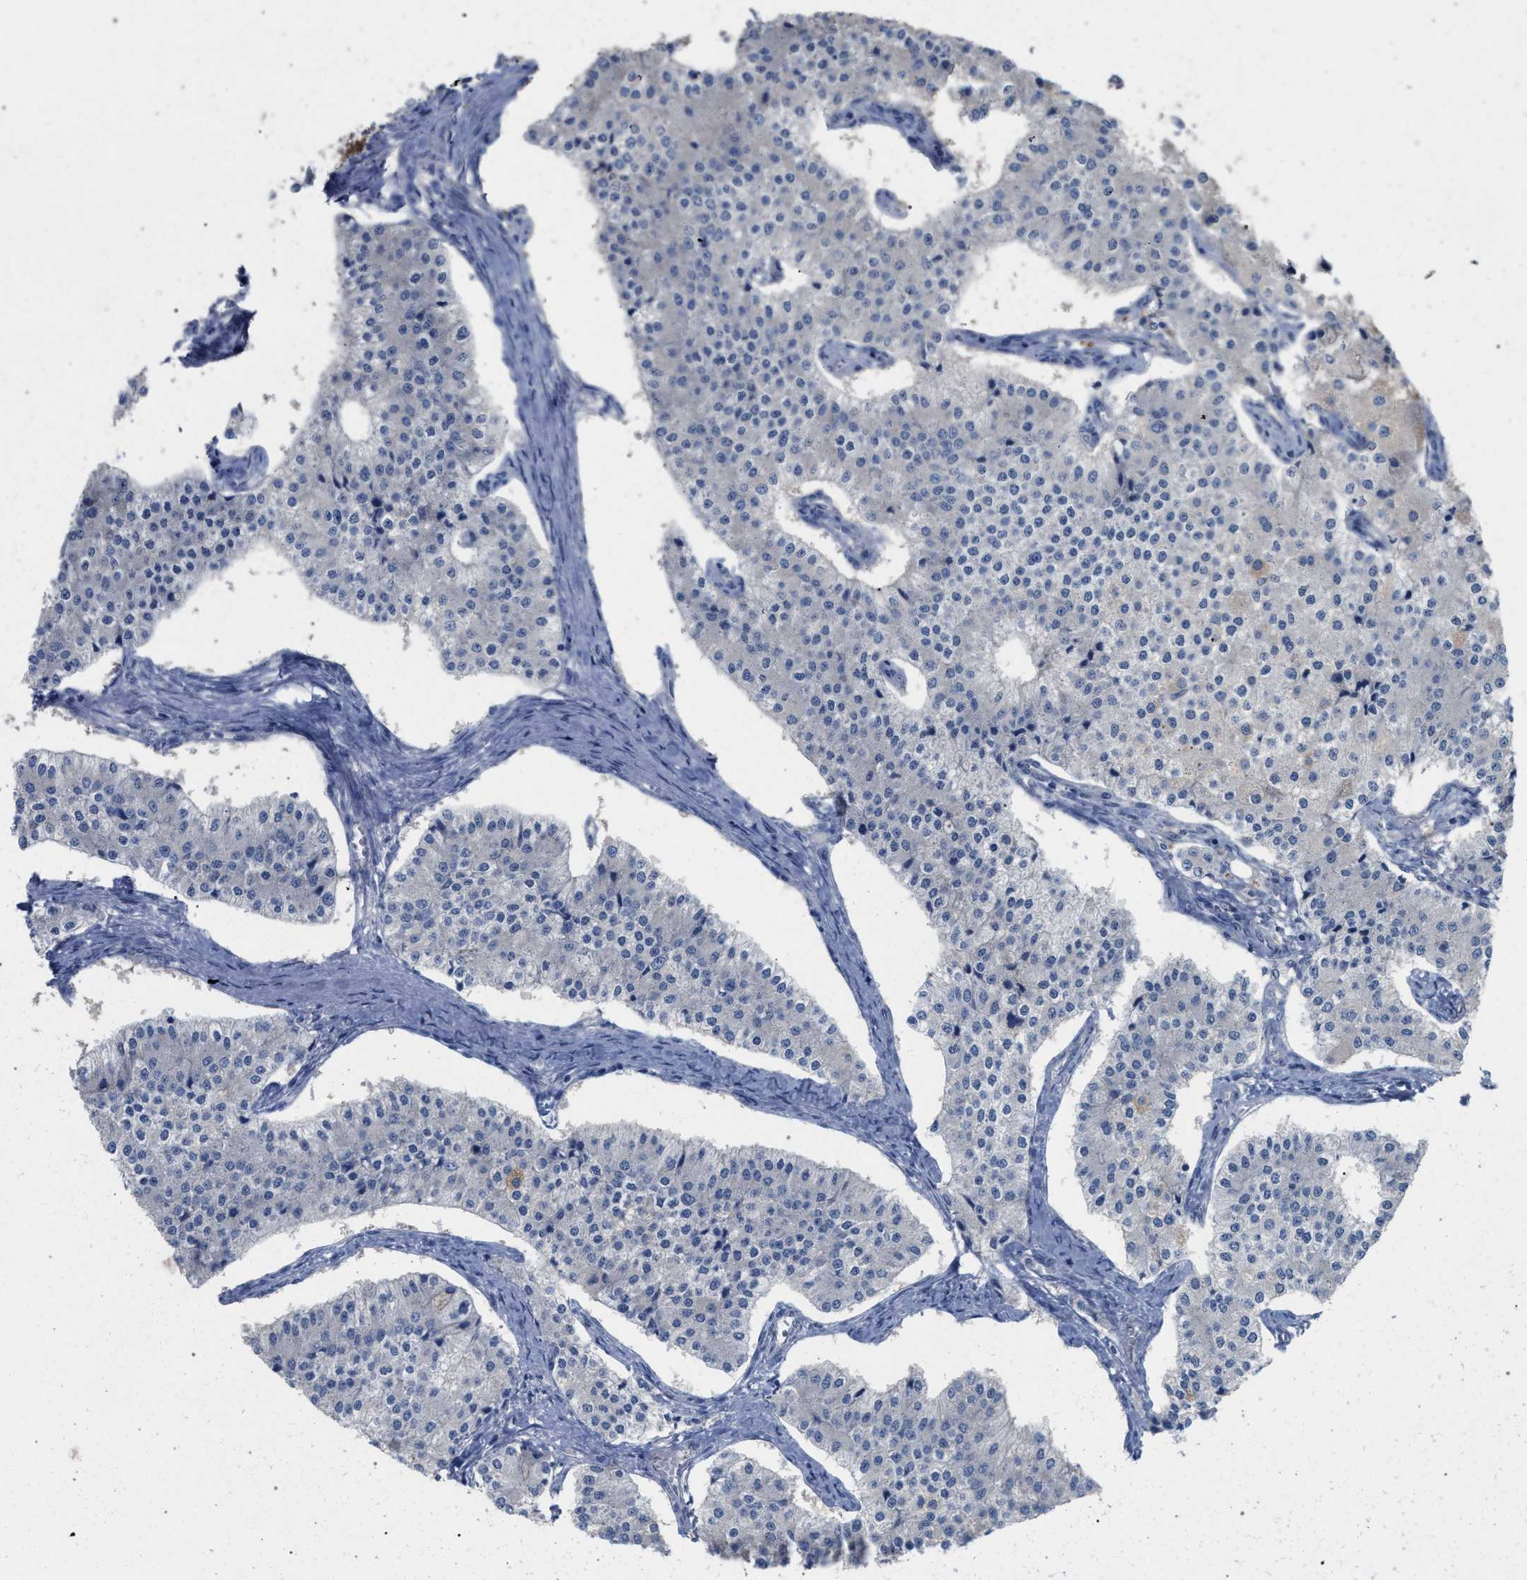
{"staining": {"intensity": "negative", "quantity": "none", "location": "none"}, "tissue": "carcinoid", "cell_type": "Tumor cells", "image_type": "cancer", "snomed": [{"axis": "morphology", "description": "Carcinoid, malignant, NOS"}, {"axis": "topography", "description": "Colon"}], "caption": "Immunohistochemical staining of carcinoid displays no significant positivity in tumor cells. (DAB (3,3'-diaminobenzidine) IHC with hematoxylin counter stain).", "gene": "TECPR1", "patient": {"sex": "female", "age": 52}}